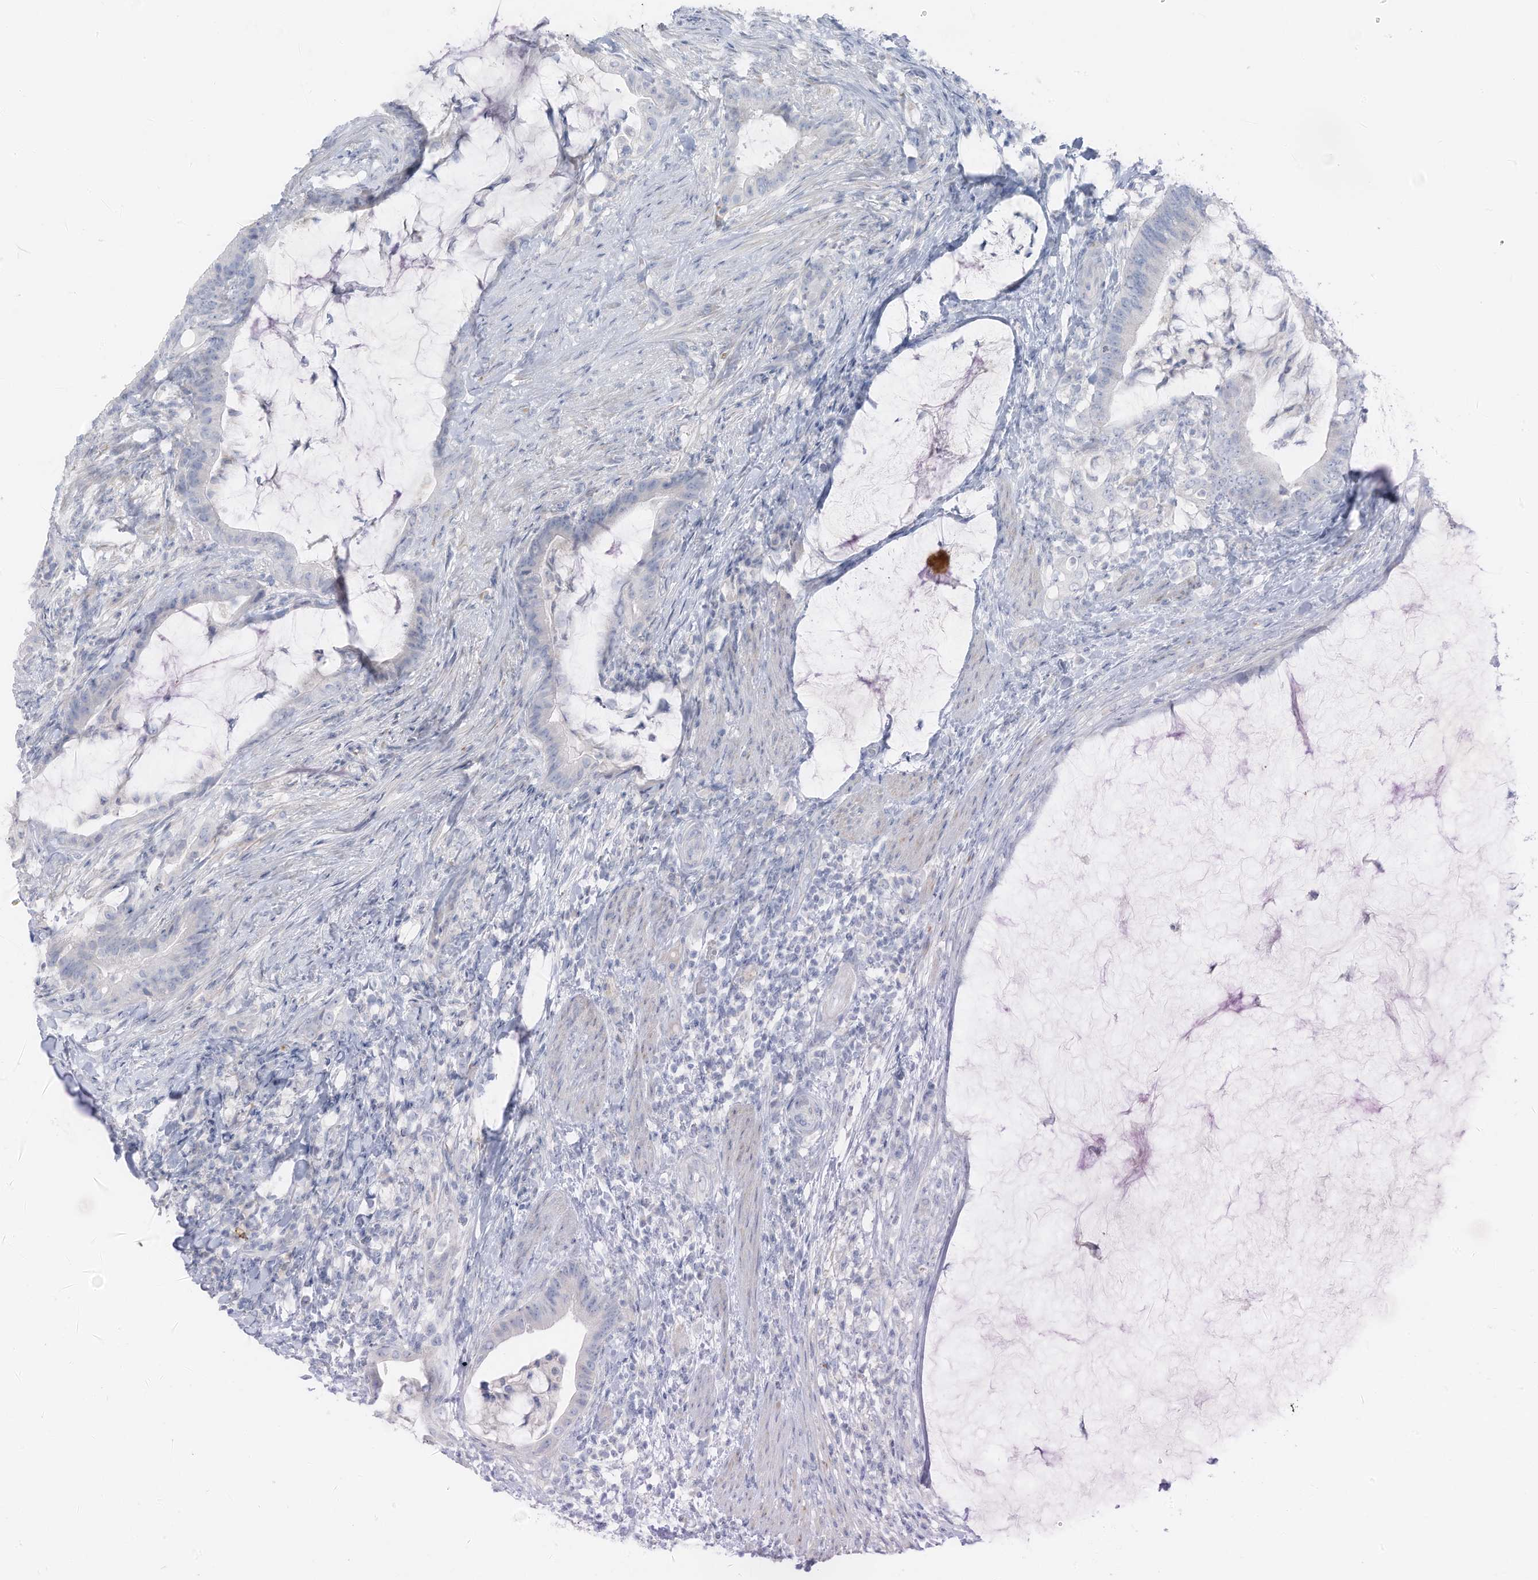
{"staining": {"intensity": "negative", "quantity": "none", "location": "none"}, "tissue": "colorectal cancer", "cell_type": "Tumor cells", "image_type": "cancer", "snomed": [{"axis": "morphology", "description": "Adenocarcinoma, NOS"}, {"axis": "topography", "description": "Colon"}], "caption": "This is an immunohistochemistry micrograph of human colorectal adenocarcinoma. There is no staining in tumor cells.", "gene": "SLC25A43", "patient": {"sex": "female", "age": 66}}